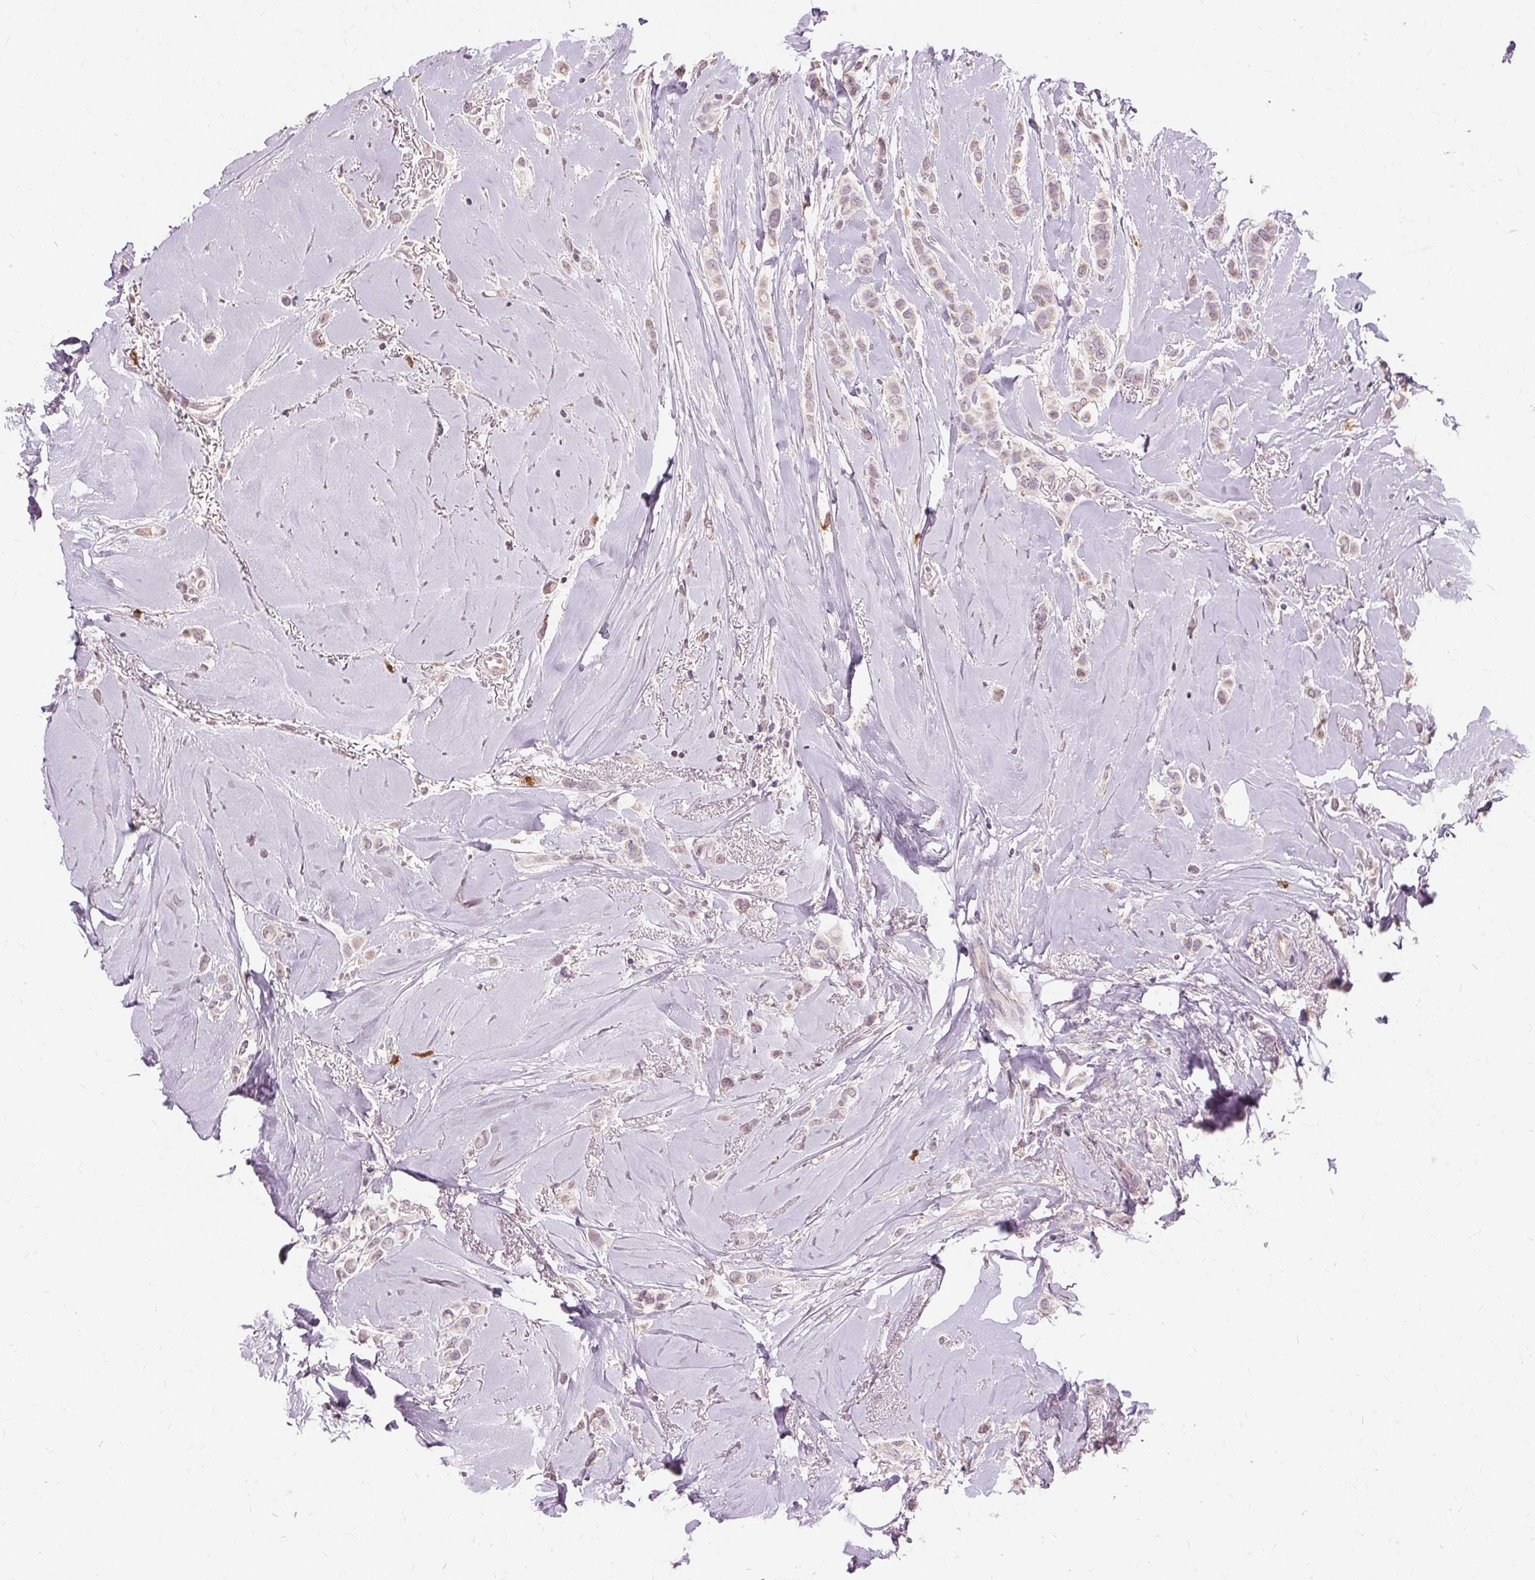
{"staining": {"intensity": "weak", "quantity": "<25%", "location": "cytoplasmic/membranous"}, "tissue": "breast cancer", "cell_type": "Tumor cells", "image_type": "cancer", "snomed": [{"axis": "morphology", "description": "Lobular carcinoma"}, {"axis": "topography", "description": "Breast"}], "caption": "Human breast cancer stained for a protein using IHC reveals no expression in tumor cells.", "gene": "SIGLEC6", "patient": {"sex": "female", "age": 66}}